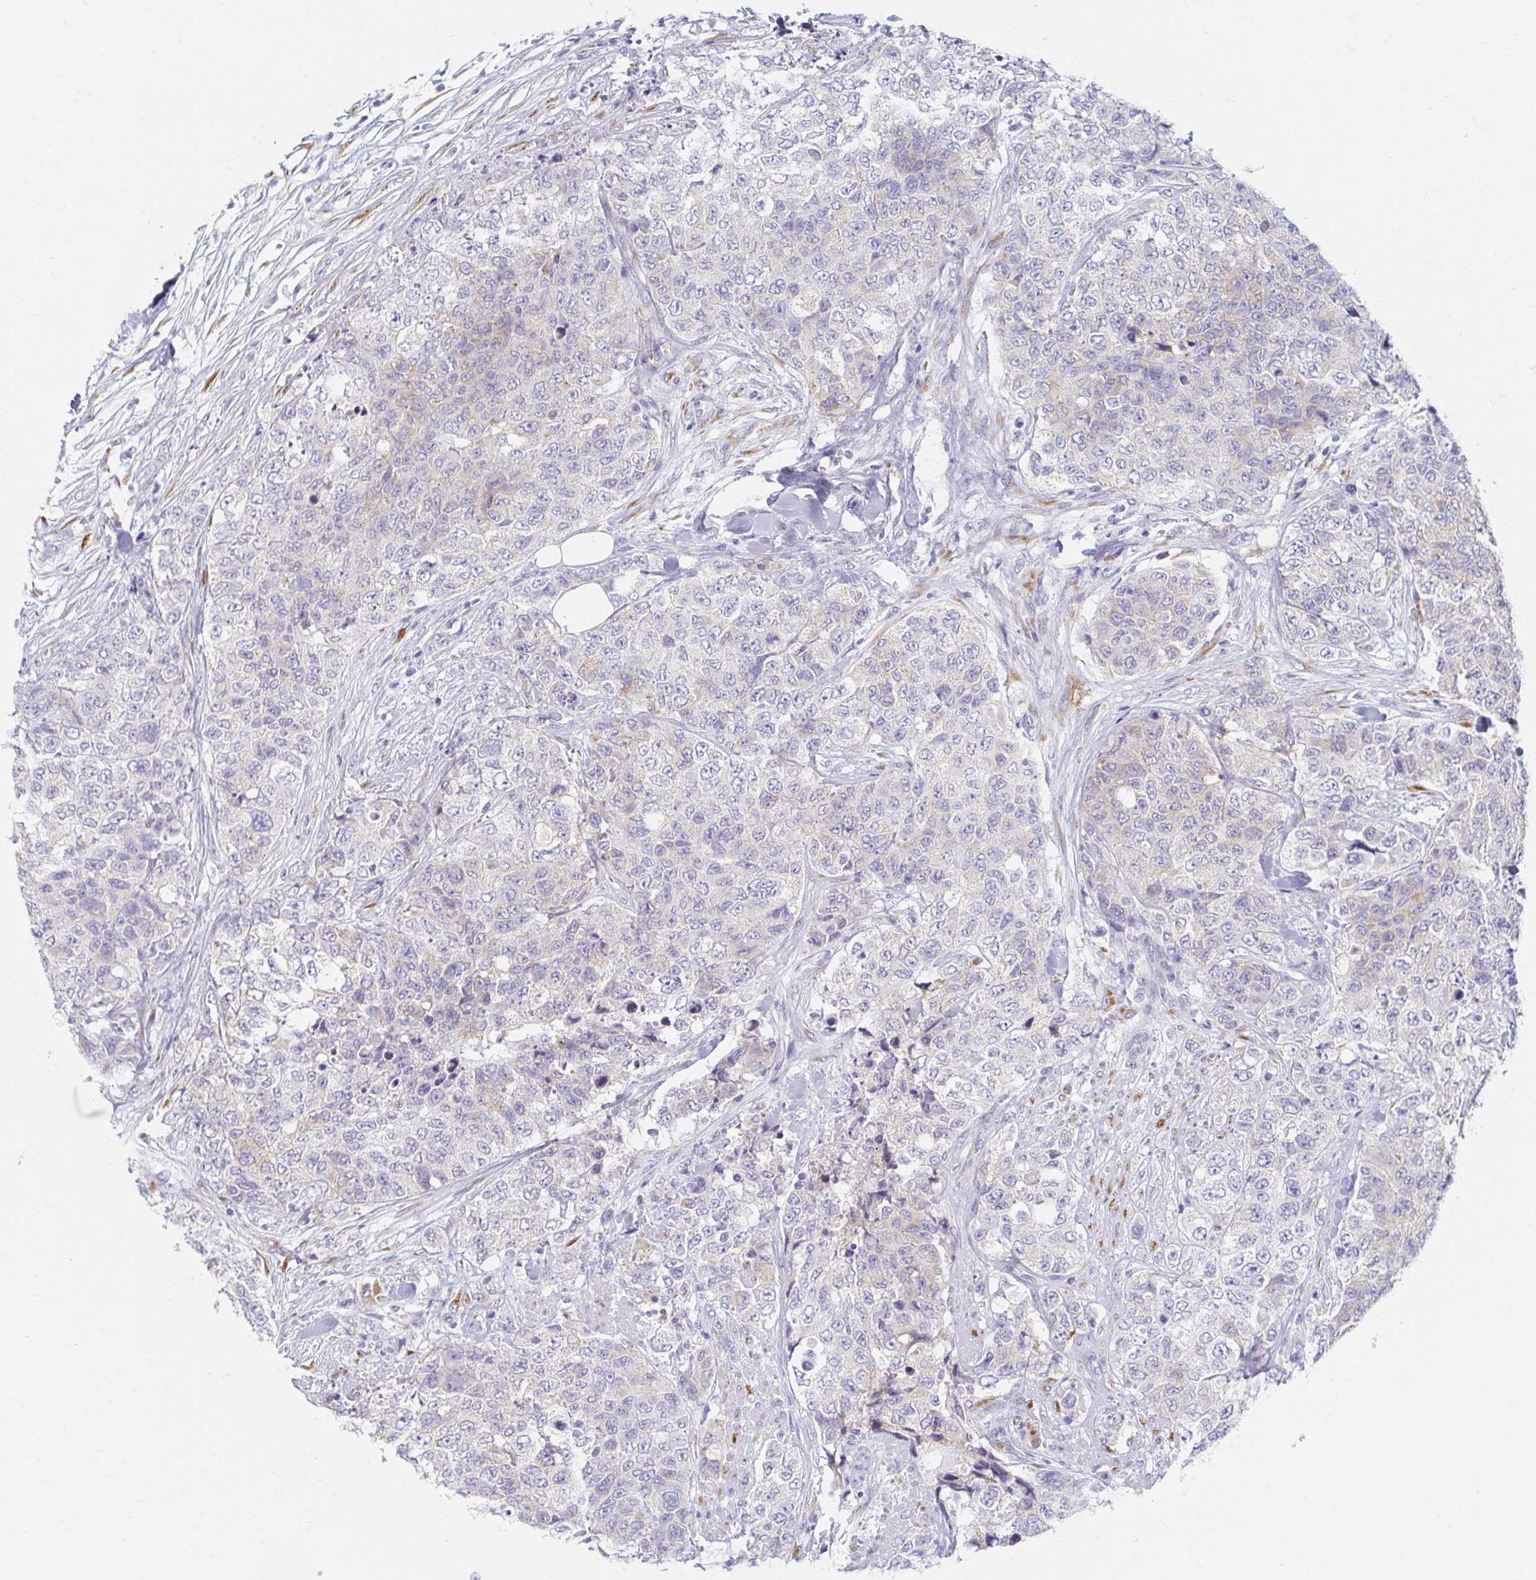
{"staining": {"intensity": "negative", "quantity": "none", "location": "none"}, "tissue": "urothelial cancer", "cell_type": "Tumor cells", "image_type": "cancer", "snomed": [{"axis": "morphology", "description": "Urothelial carcinoma, High grade"}, {"axis": "topography", "description": "Urinary bladder"}], "caption": "An immunohistochemistry (IHC) histopathology image of urothelial cancer is shown. There is no staining in tumor cells of urothelial cancer.", "gene": "MYLK2", "patient": {"sex": "female", "age": 78}}